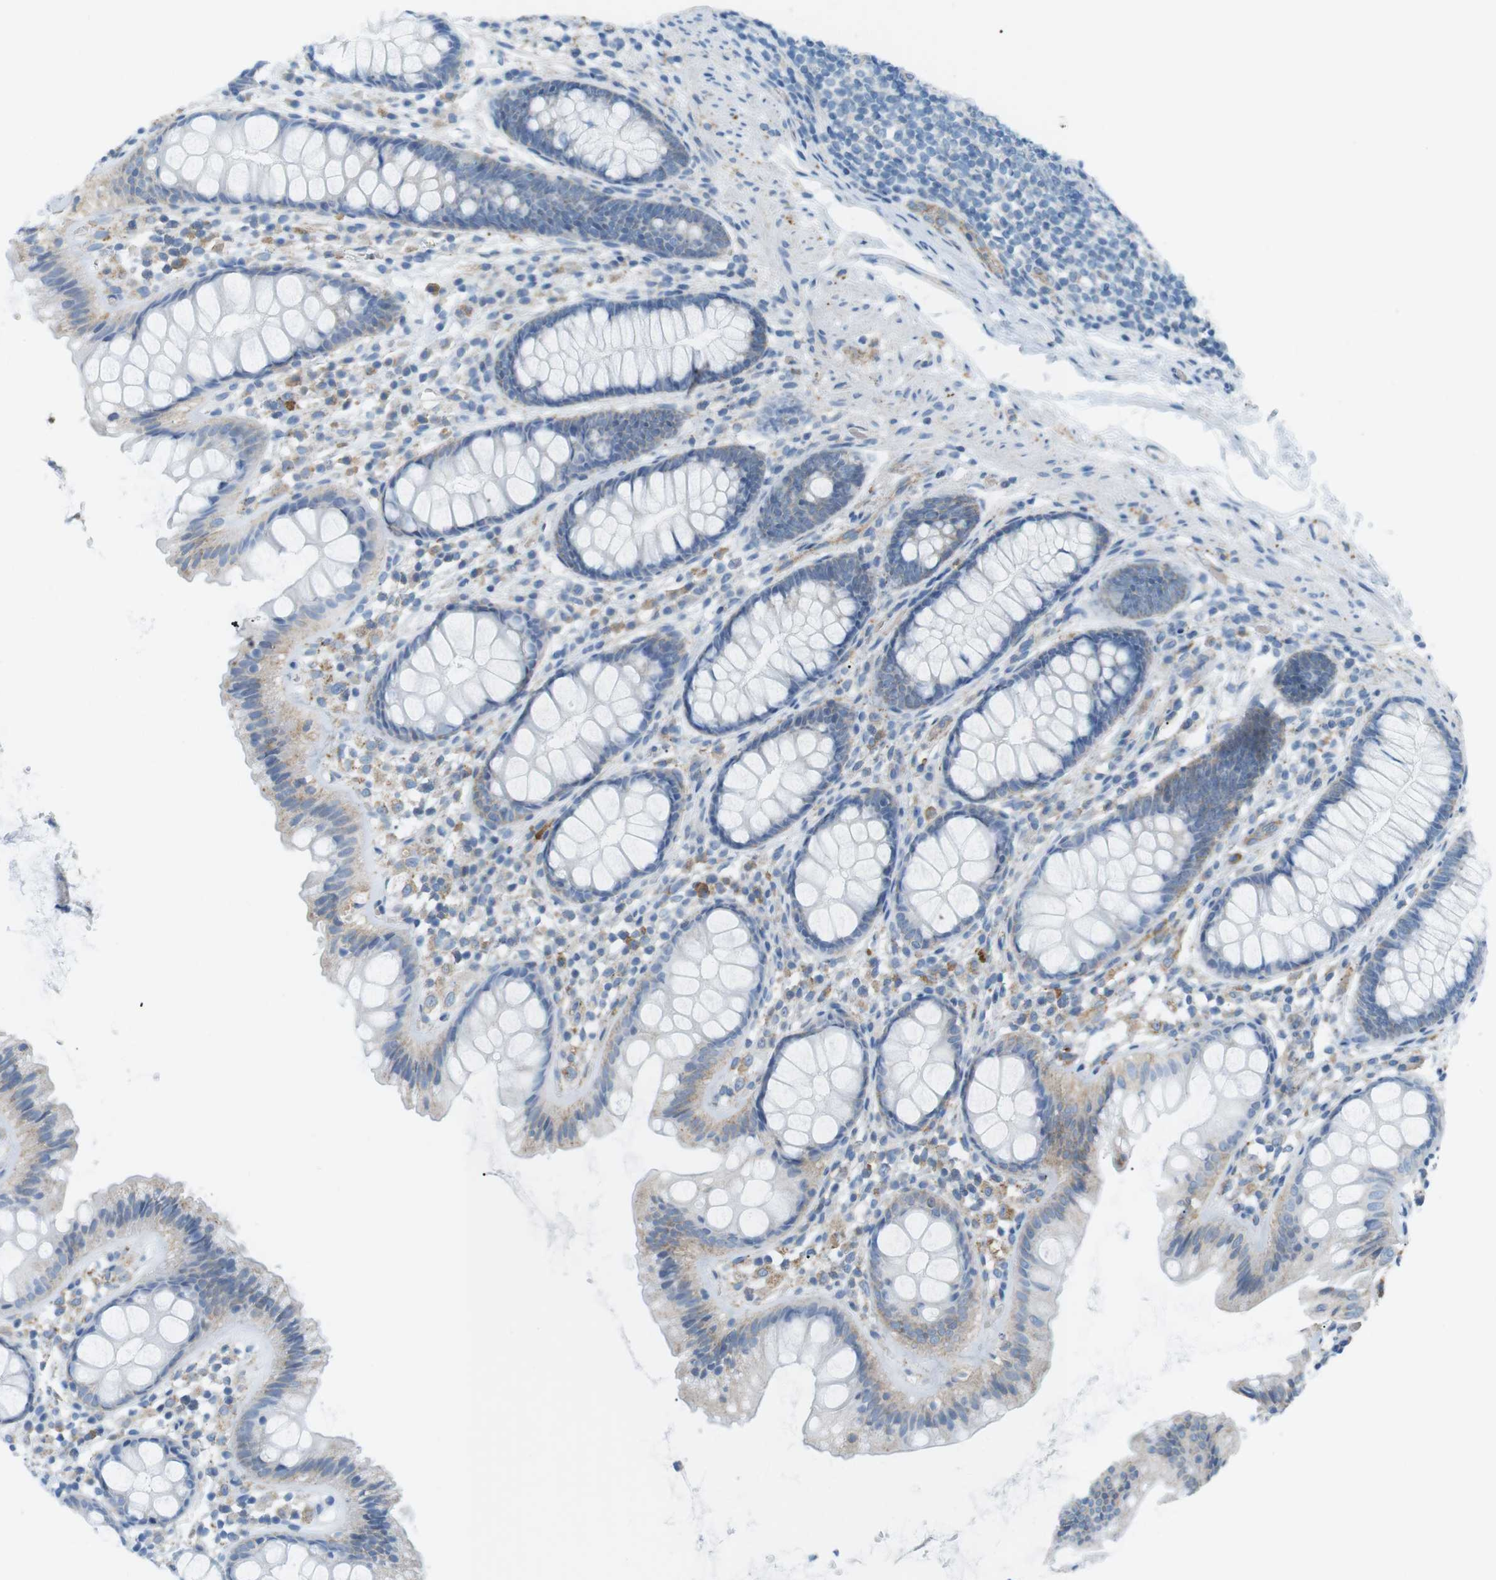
{"staining": {"intensity": "negative", "quantity": "none", "location": "none"}, "tissue": "colon", "cell_type": "Endothelial cells", "image_type": "normal", "snomed": [{"axis": "morphology", "description": "Normal tissue, NOS"}, {"axis": "topography", "description": "Colon"}], "caption": "Protein analysis of benign colon shows no significant staining in endothelial cells.", "gene": "VAMP1", "patient": {"sex": "female", "age": 56}}